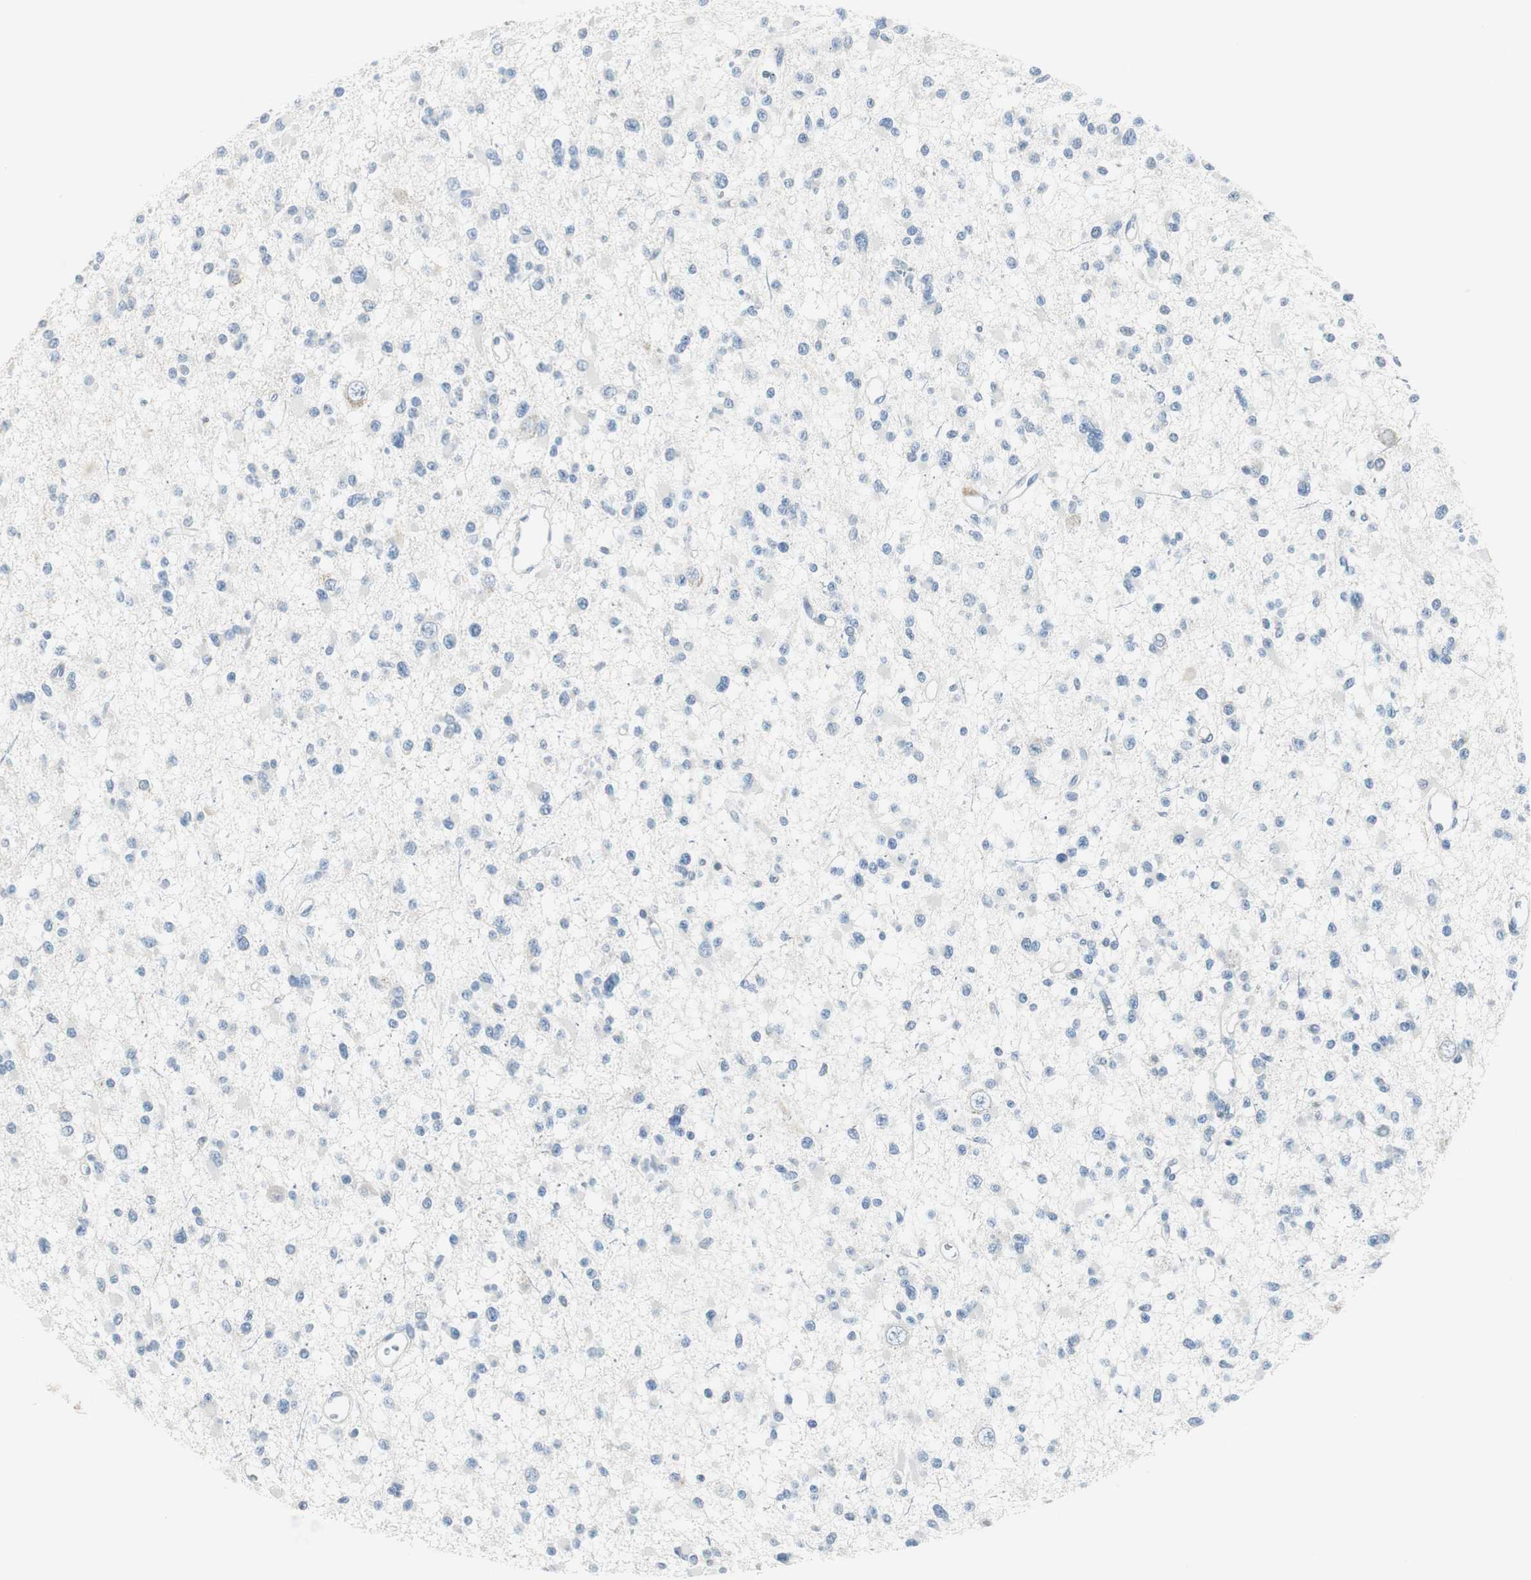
{"staining": {"intensity": "negative", "quantity": "none", "location": "none"}, "tissue": "glioma", "cell_type": "Tumor cells", "image_type": "cancer", "snomed": [{"axis": "morphology", "description": "Glioma, malignant, Low grade"}, {"axis": "topography", "description": "Brain"}], "caption": "The photomicrograph exhibits no significant positivity in tumor cells of low-grade glioma (malignant).", "gene": "MSTO1", "patient": {"sex": "female", "age": 22}}